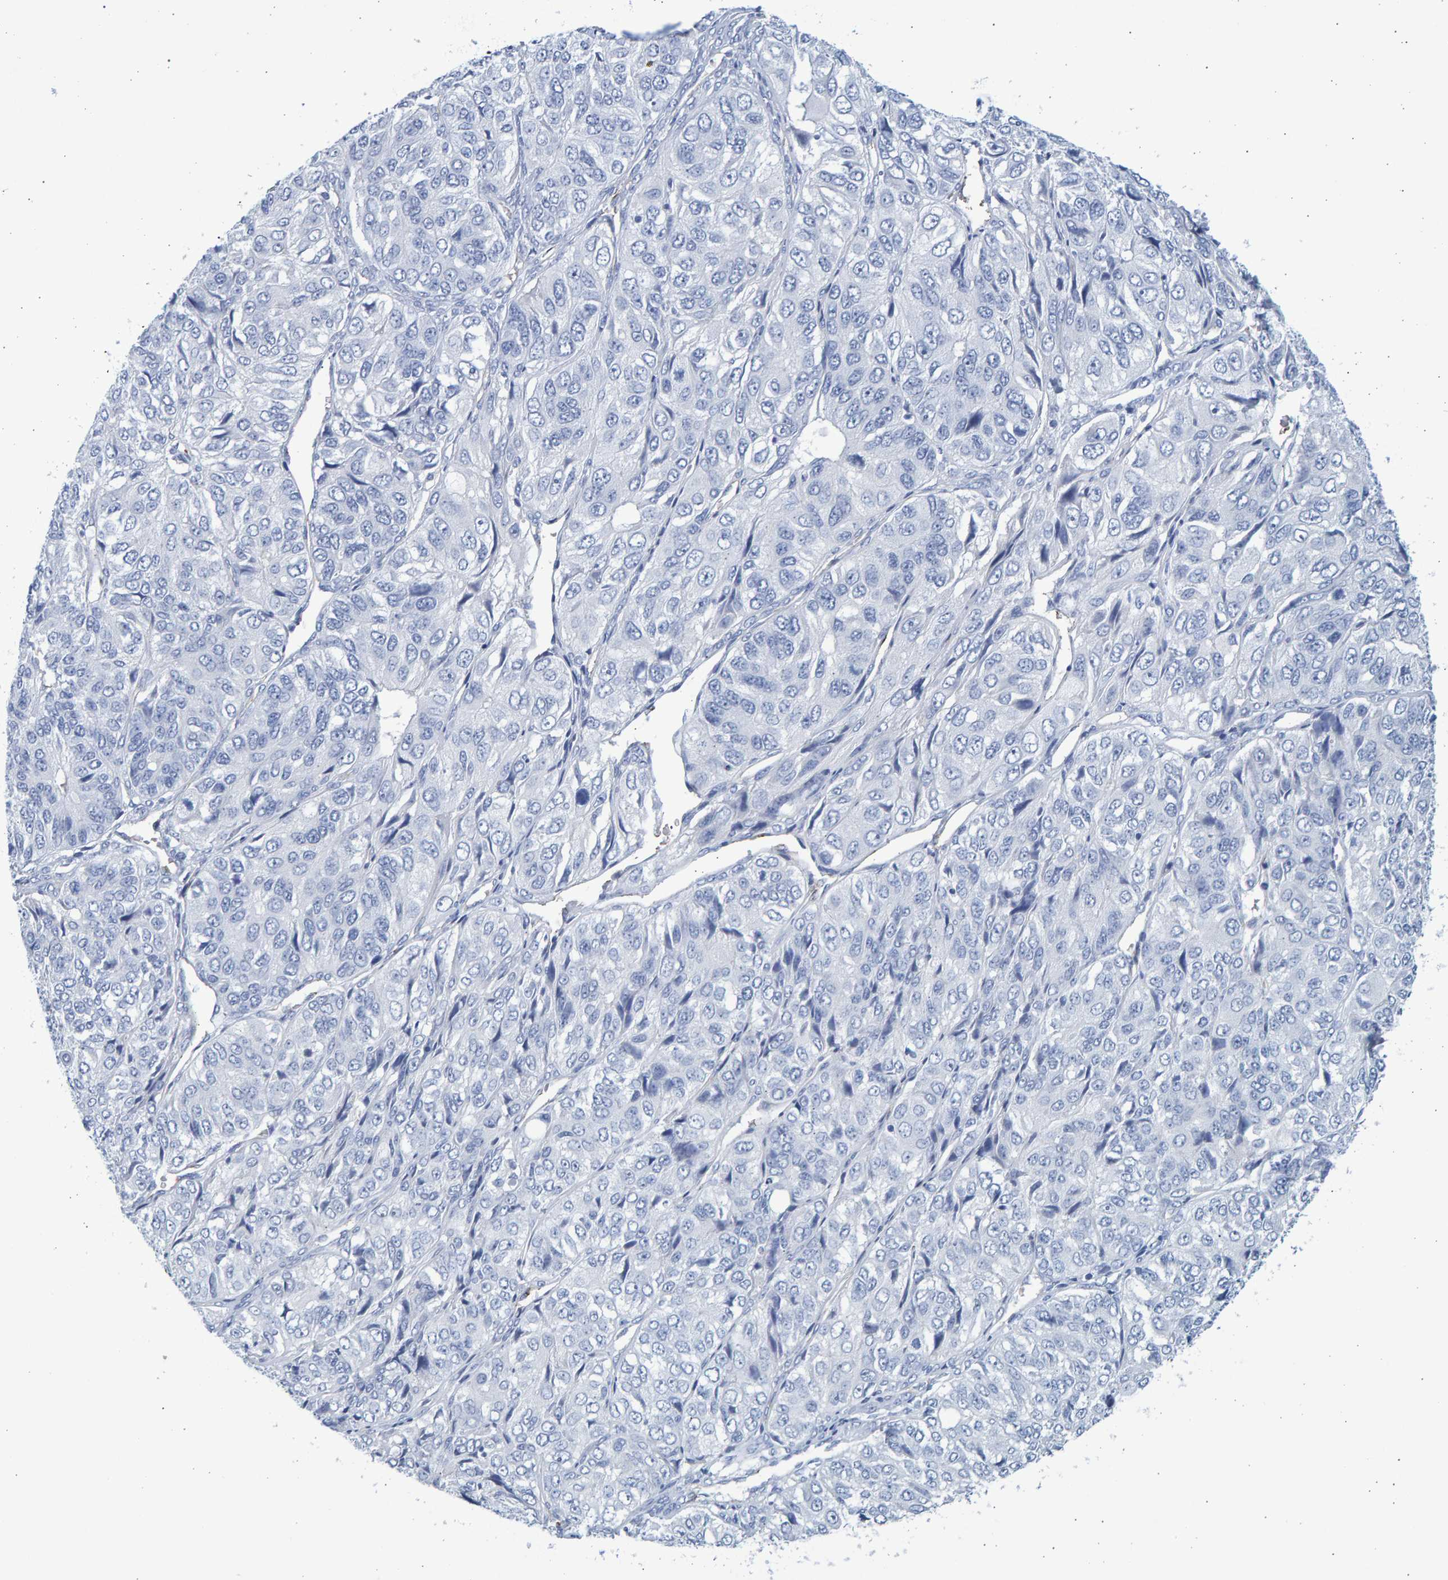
{"staining": {"intensity": "negative", "quantity": "none", "location": "none"}, "tissue": "ovarian cancer", "cell_type": "Tumor cells", "image_type": "cancer", "snomed": [{"axis": "morphology", "description": "Carcinoma, endometroid"}, {"axis": "topography", "description": "Ovary"}], "caption": "An IHC photomicrograph of ovarian endometroid carcinoma is shown. There is no staining in tumor cells of ovarian endometroid carcinoma. (DAB (3,3'-diaminobenzidine) immunohistochemistry visualized using brightfield microscopy, high magnification).", "gene": "SLC34A3", "patient": {"sex": "female", "age": 51}}